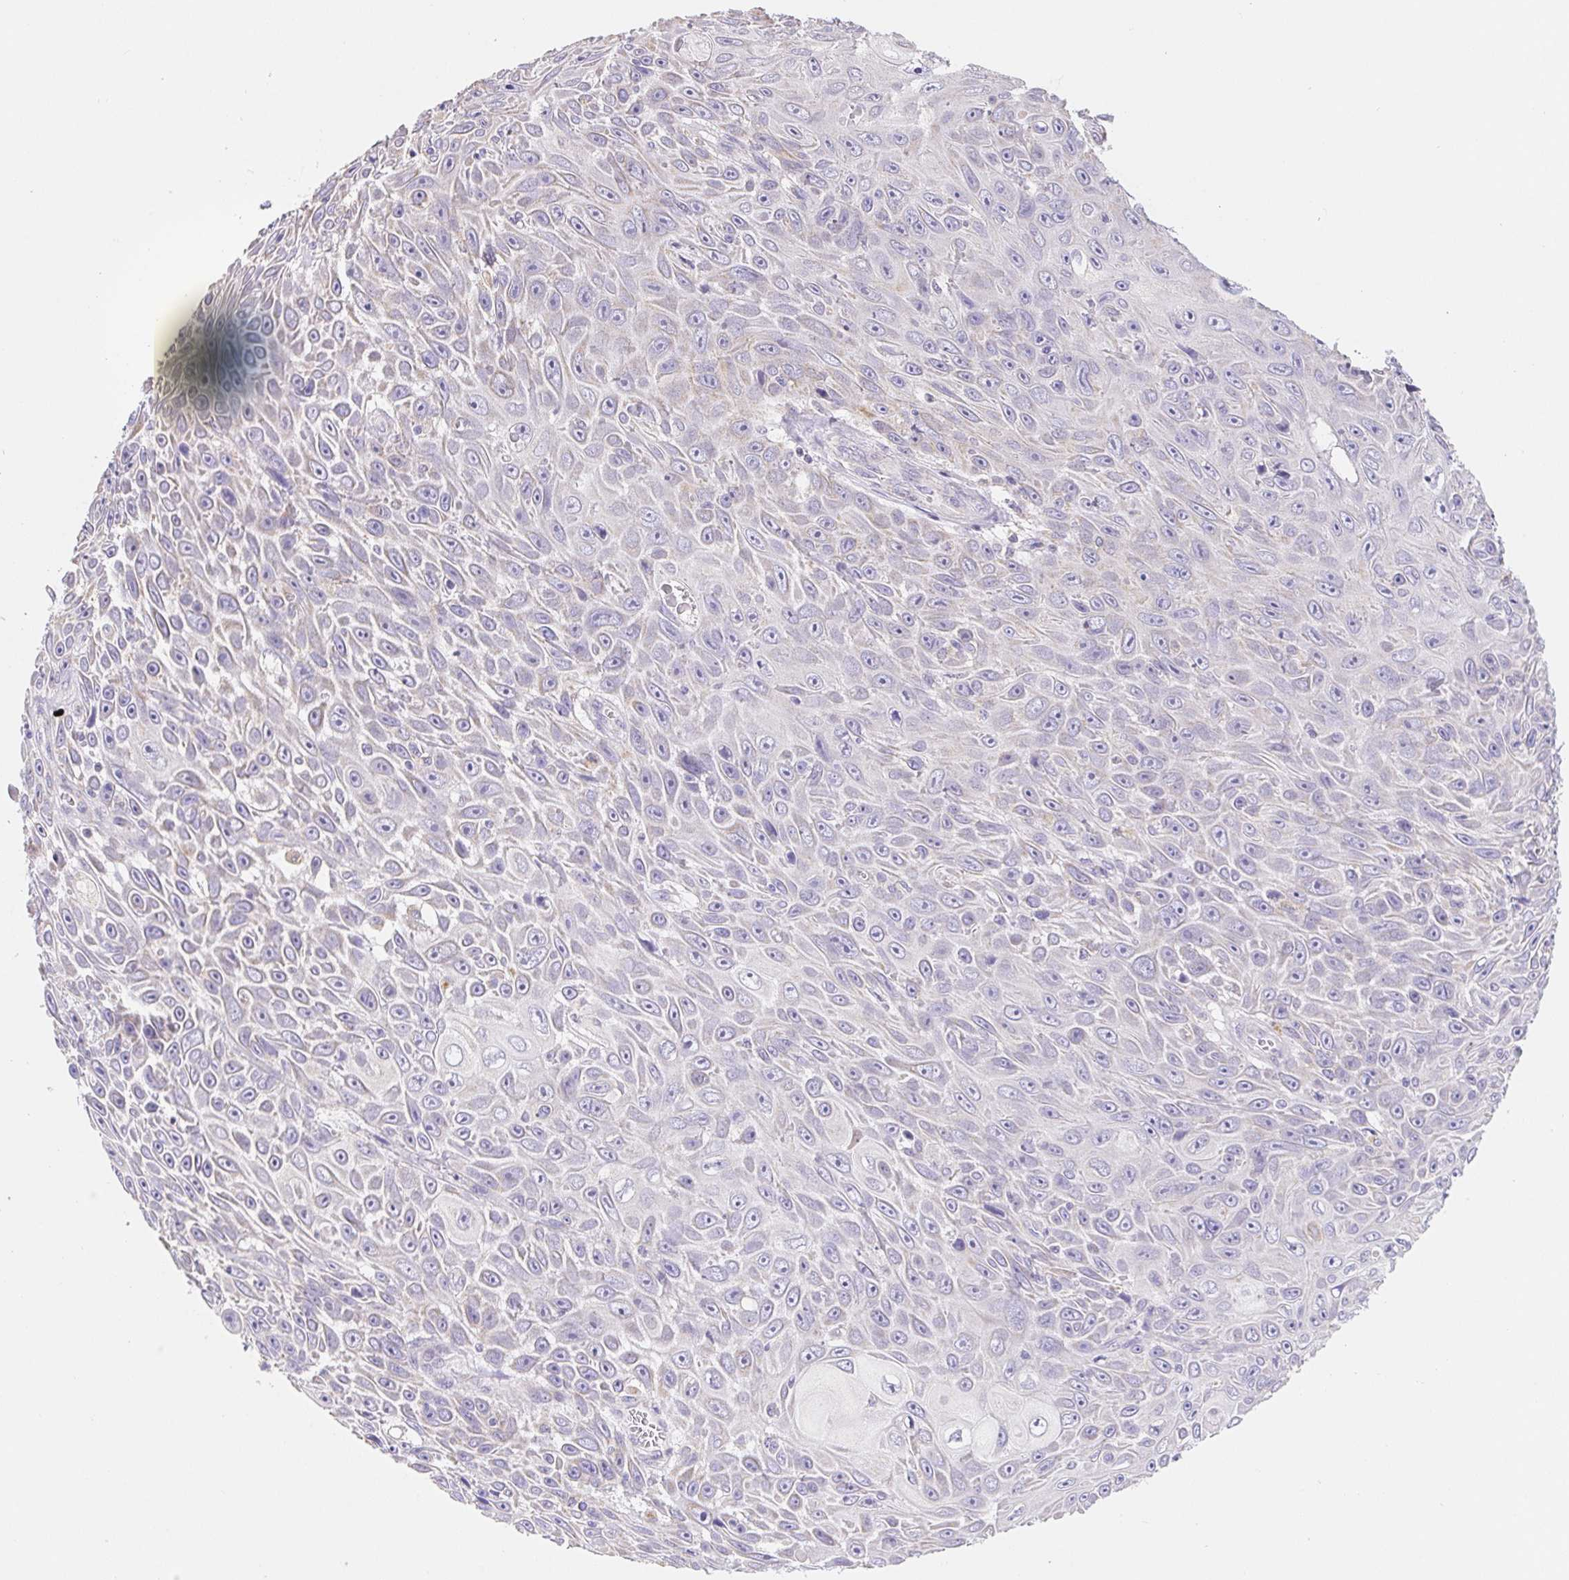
{"staining": {"intensity": "weak", "quantity": "<25%", "location": "cytoplasmic/membranous"}, "tissue": "skin cancer", "cell_type": "Tumor cells", "image_type": "cancer", "snomed": [{"axis": "morphology", "description": "Squamous cell carcinoma, NOS"}, {"axis": "topography", "description": "Skin"}], "caption": "The immunohistochemistry photomicrograph has no significant staining in tumor cells of skin cancer tissue.", "gene": "FKBP6", "patient": {"sex": "male", "age": 82}}